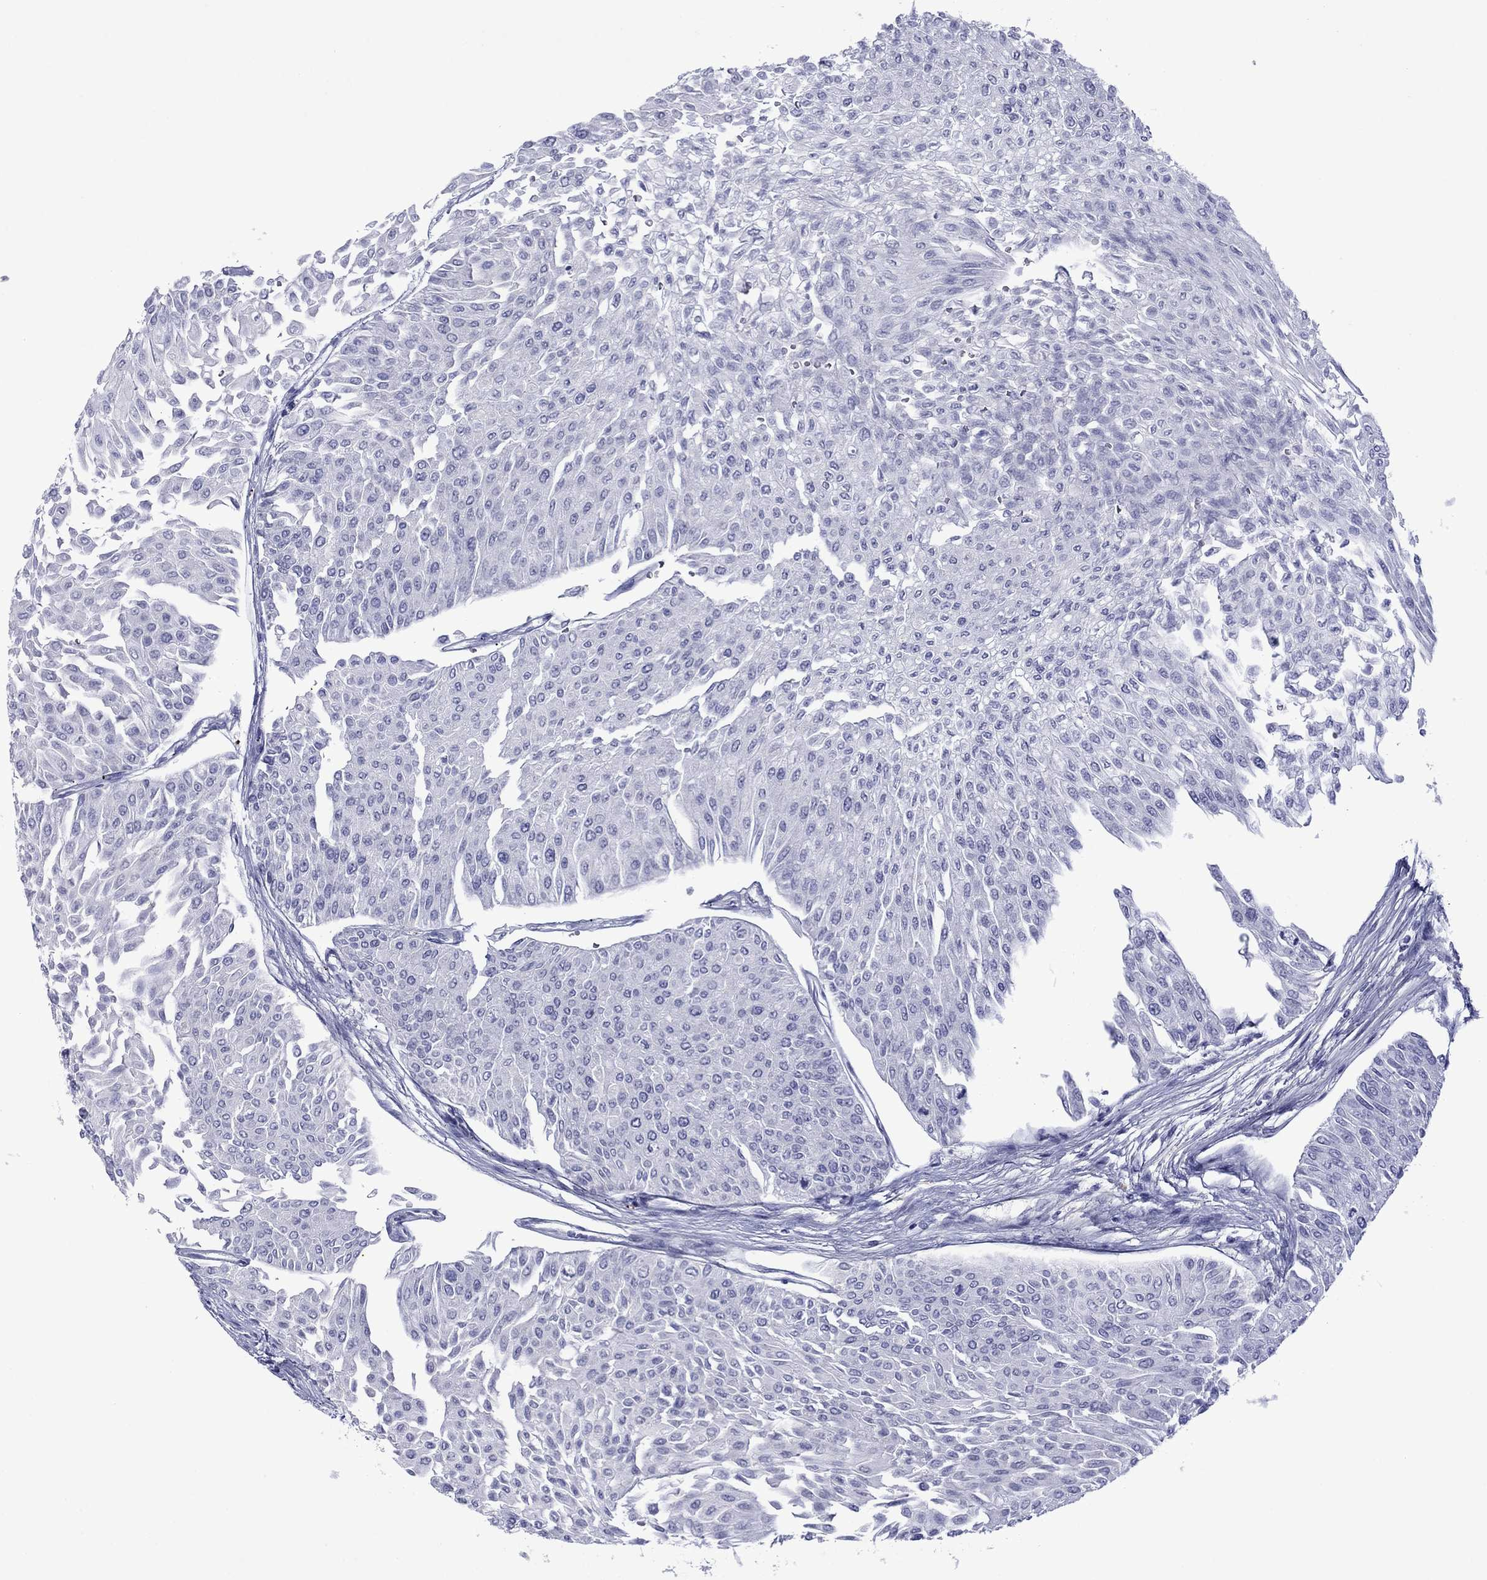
{"staining": {"intensity": "negative", "quantity": "none", "location": "none"}, "tissue": "urothelial cancer", "cell_type": "Tumor cells", "image_type": "cancer", "snomed": [{"axis": "morphology", "description": "Urothelial carcinoma, Low grade"}, {"axis": "topography", "description": "Urinary bladder"}], "caption": "Immunohistochemistry of urothelial carcinoma (low-grade) shows no staining in tumor cells.", "gene": "PIWIL1", "patient": {"sex": "male", "age": 67}}